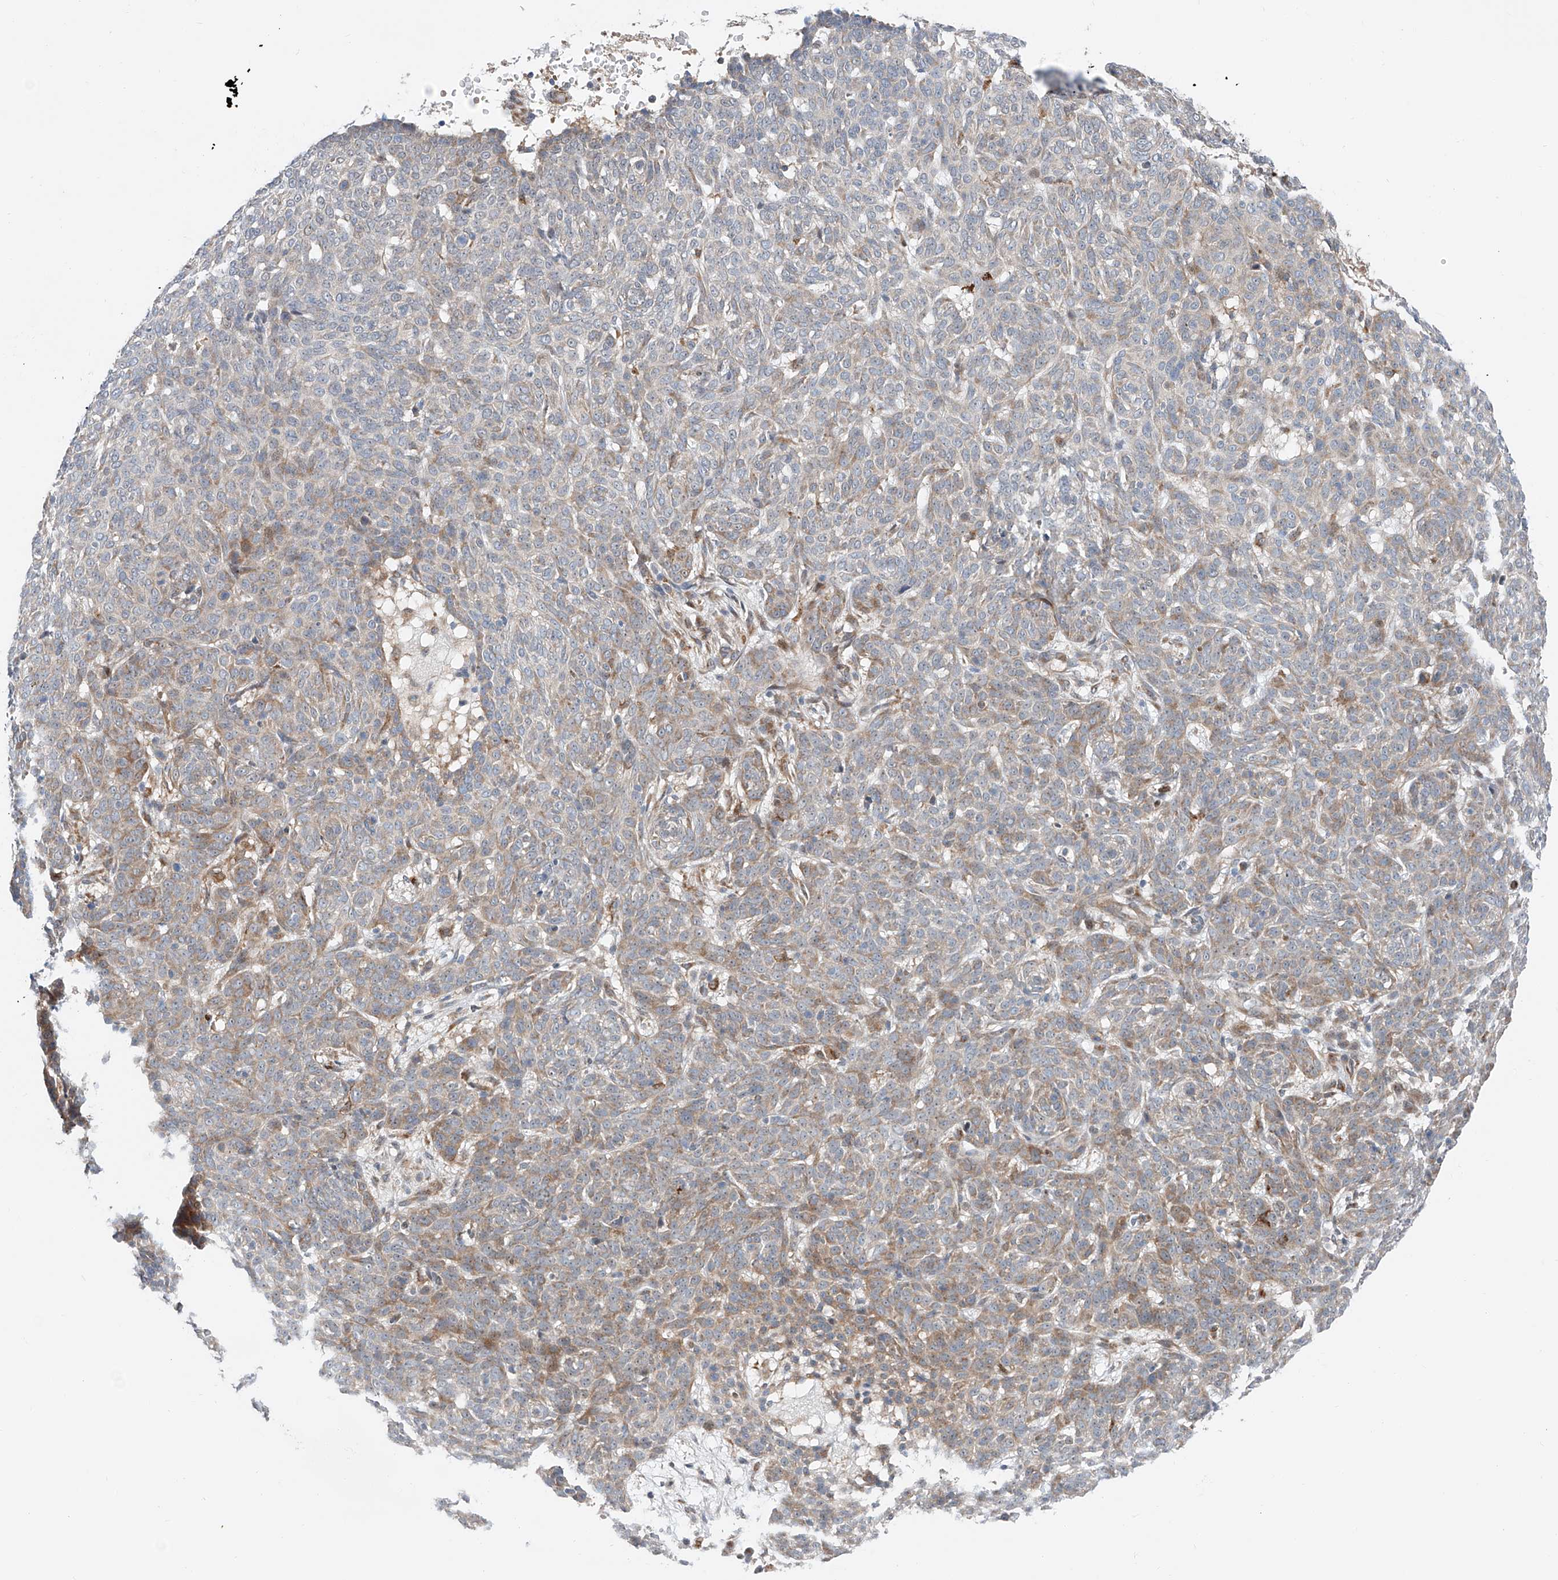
{"staining": {"intensity": "moderate", "quantity": "<25%", "location": "cytoplasmic/membranous"}, "tissue": "skin cancer", "cell_type": "Tumor cells", "image_type": "cancer", "snomed": [{"axis": "morphology", "description": "Basal cell carcinoma"}, {"axis": "topography", "description": "Skin"}], "caption": "The immunohistochemical stain labels moderate cytoplasmic/membranous staining in tumor cells of skin cancer tissue.", "gene": "CLDND1", "patient": {"sex": "male", "age": 85}}